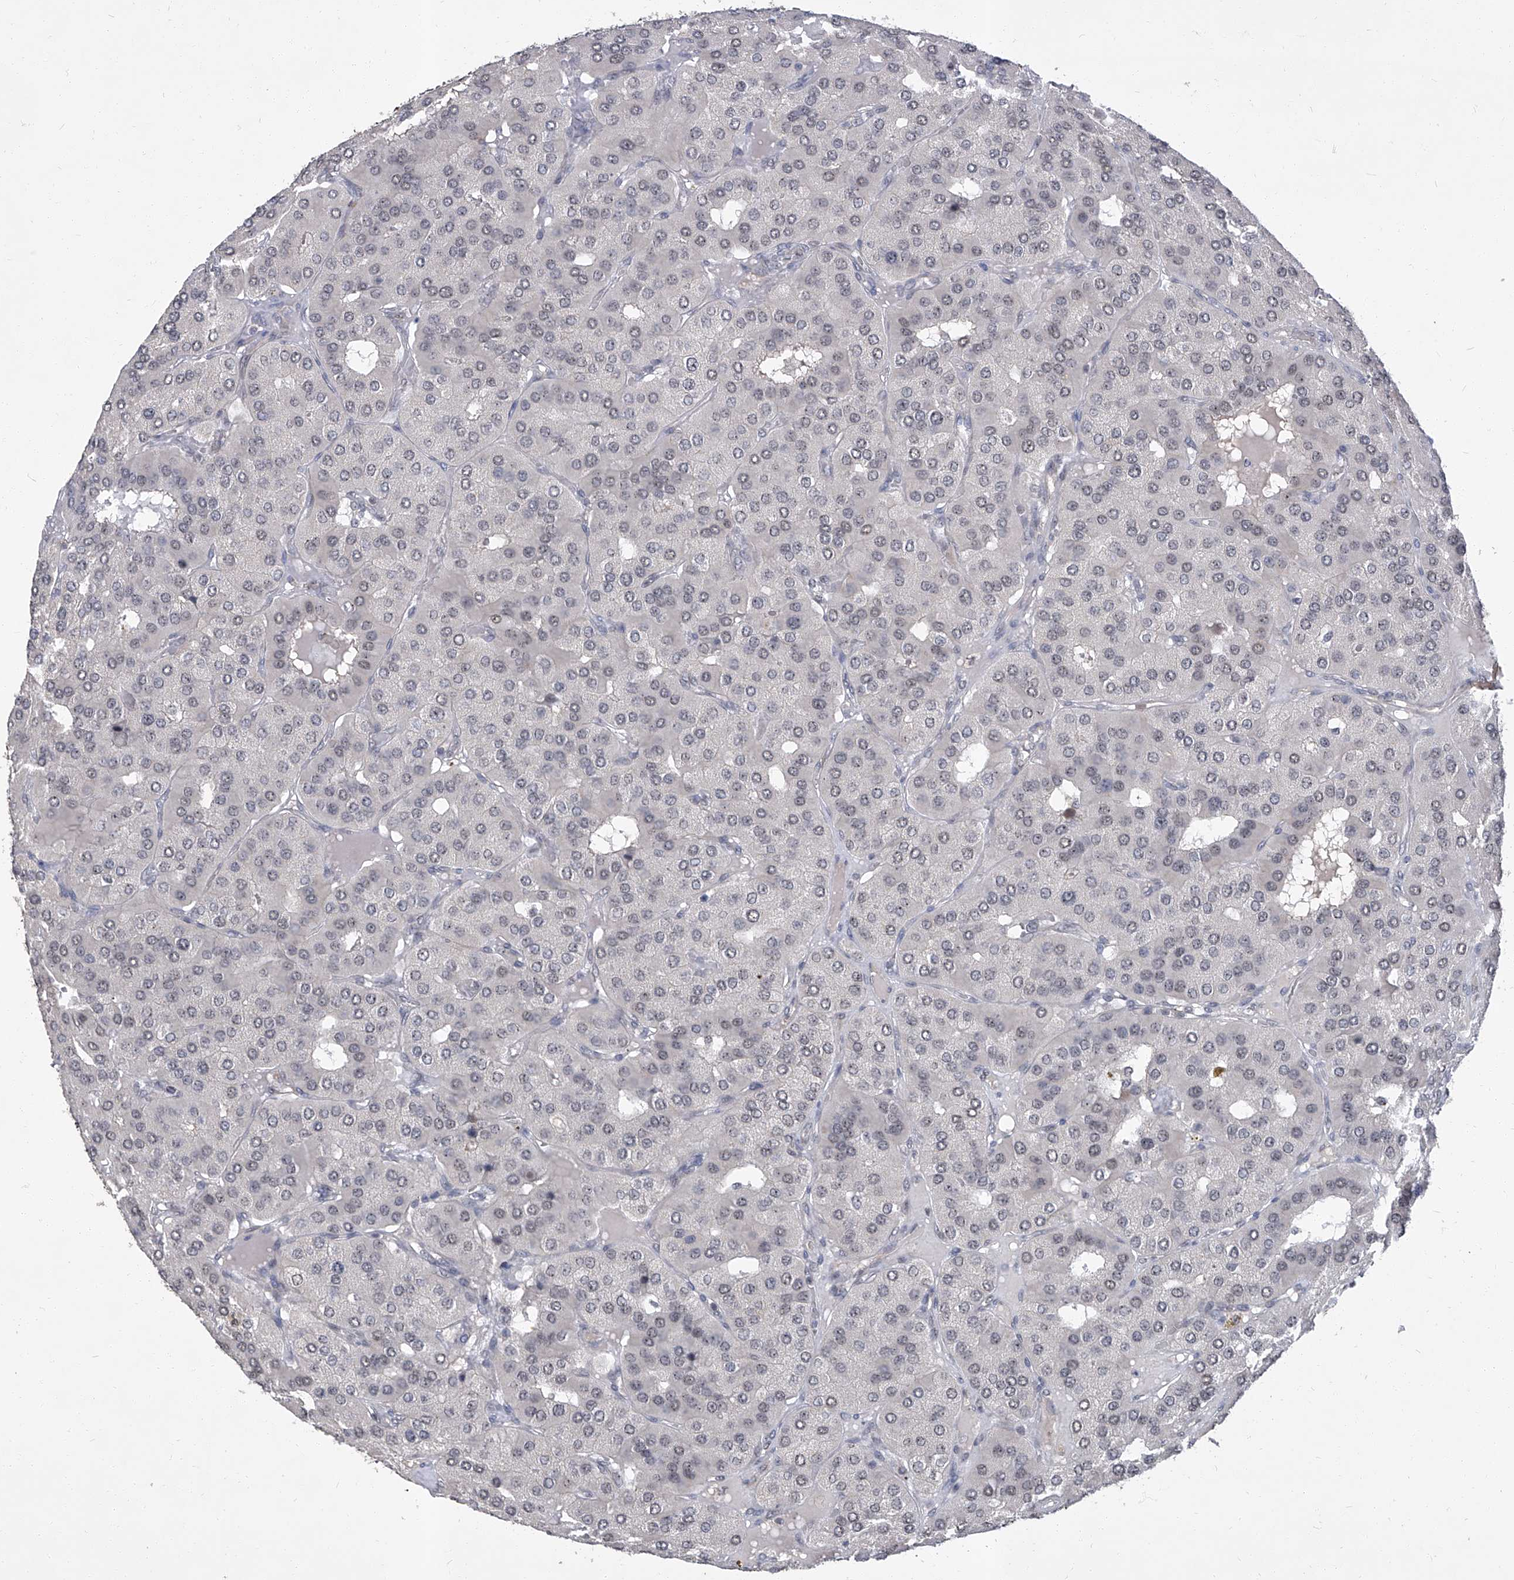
{"staining": {"intensity": "negative", "quantity": "none", "location": "none"}, "tissue": "parathyroid gland", "cell_type": "Glandular cells", "image_type": "normal", "snomed": [{"axis": "morphology", "description": "Normal tissue, NOS"}, {"axis": "morphology", "description": "Adenoma, NOS"}, {"axis": "topography", "description": "Parathyroid gland"}], "caption": "Protein analysis of benign parathyroid gland demonstrates no significant expression in glandular cells. (Stains: DAB (3,3'-diaminobenzidine) IHC with hematoxylin counter stain, Microscopy: brightfield microscopy at high magnification).", "gene": "CMTR1", "patient": {"sex": "female", "age": 86}}